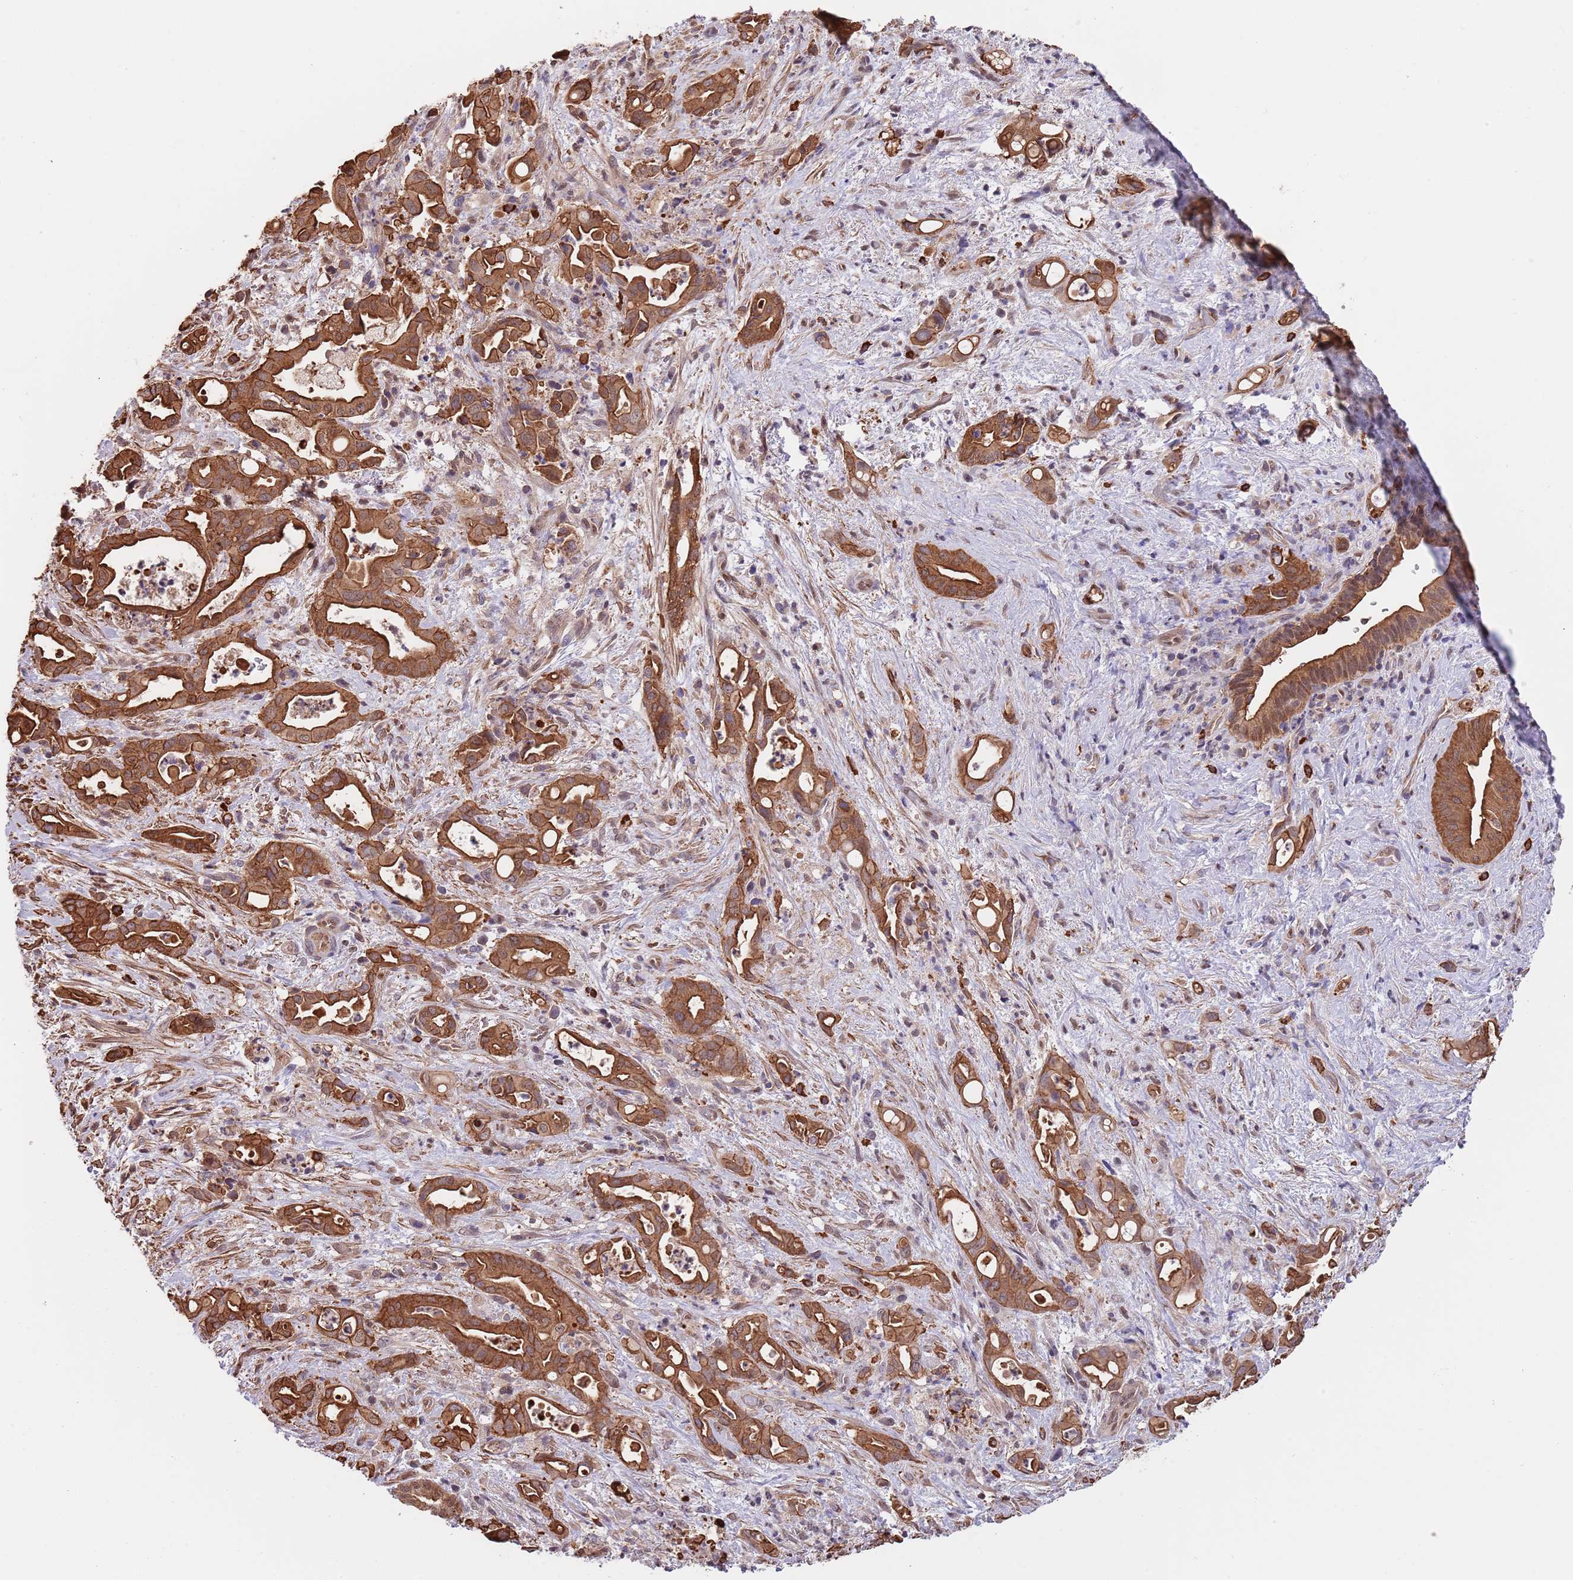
{"staining": {"intensity": "strong", "quantity": ">75%", "location": "cytoplasmic/membranous"}, "tissue": "liver cancer", "cell_type": "Tumor cells", "image_type": "cancer", "snomed": [{"axis": "morphology", "description": "Cholangiocarcinoma"}, {"axis": "topography", "description": "Liver"}], "caption": "Immunohistochemistry staining of liver cancer (cholangiocarcinoma), which exhibits high levels of strong cytoplasmic/membranous positivity in about >75% of tumor cells indicating strong cytoplasmic/membranous protein positivity. The staining was performed using DAB (3,3'-diaminobenzidine) (brown) for protein detection and nuclei were counterstained in hematoxylin (blue).", "gene": "BPNT1", "patient": {"sex": "female", "age": 68}}